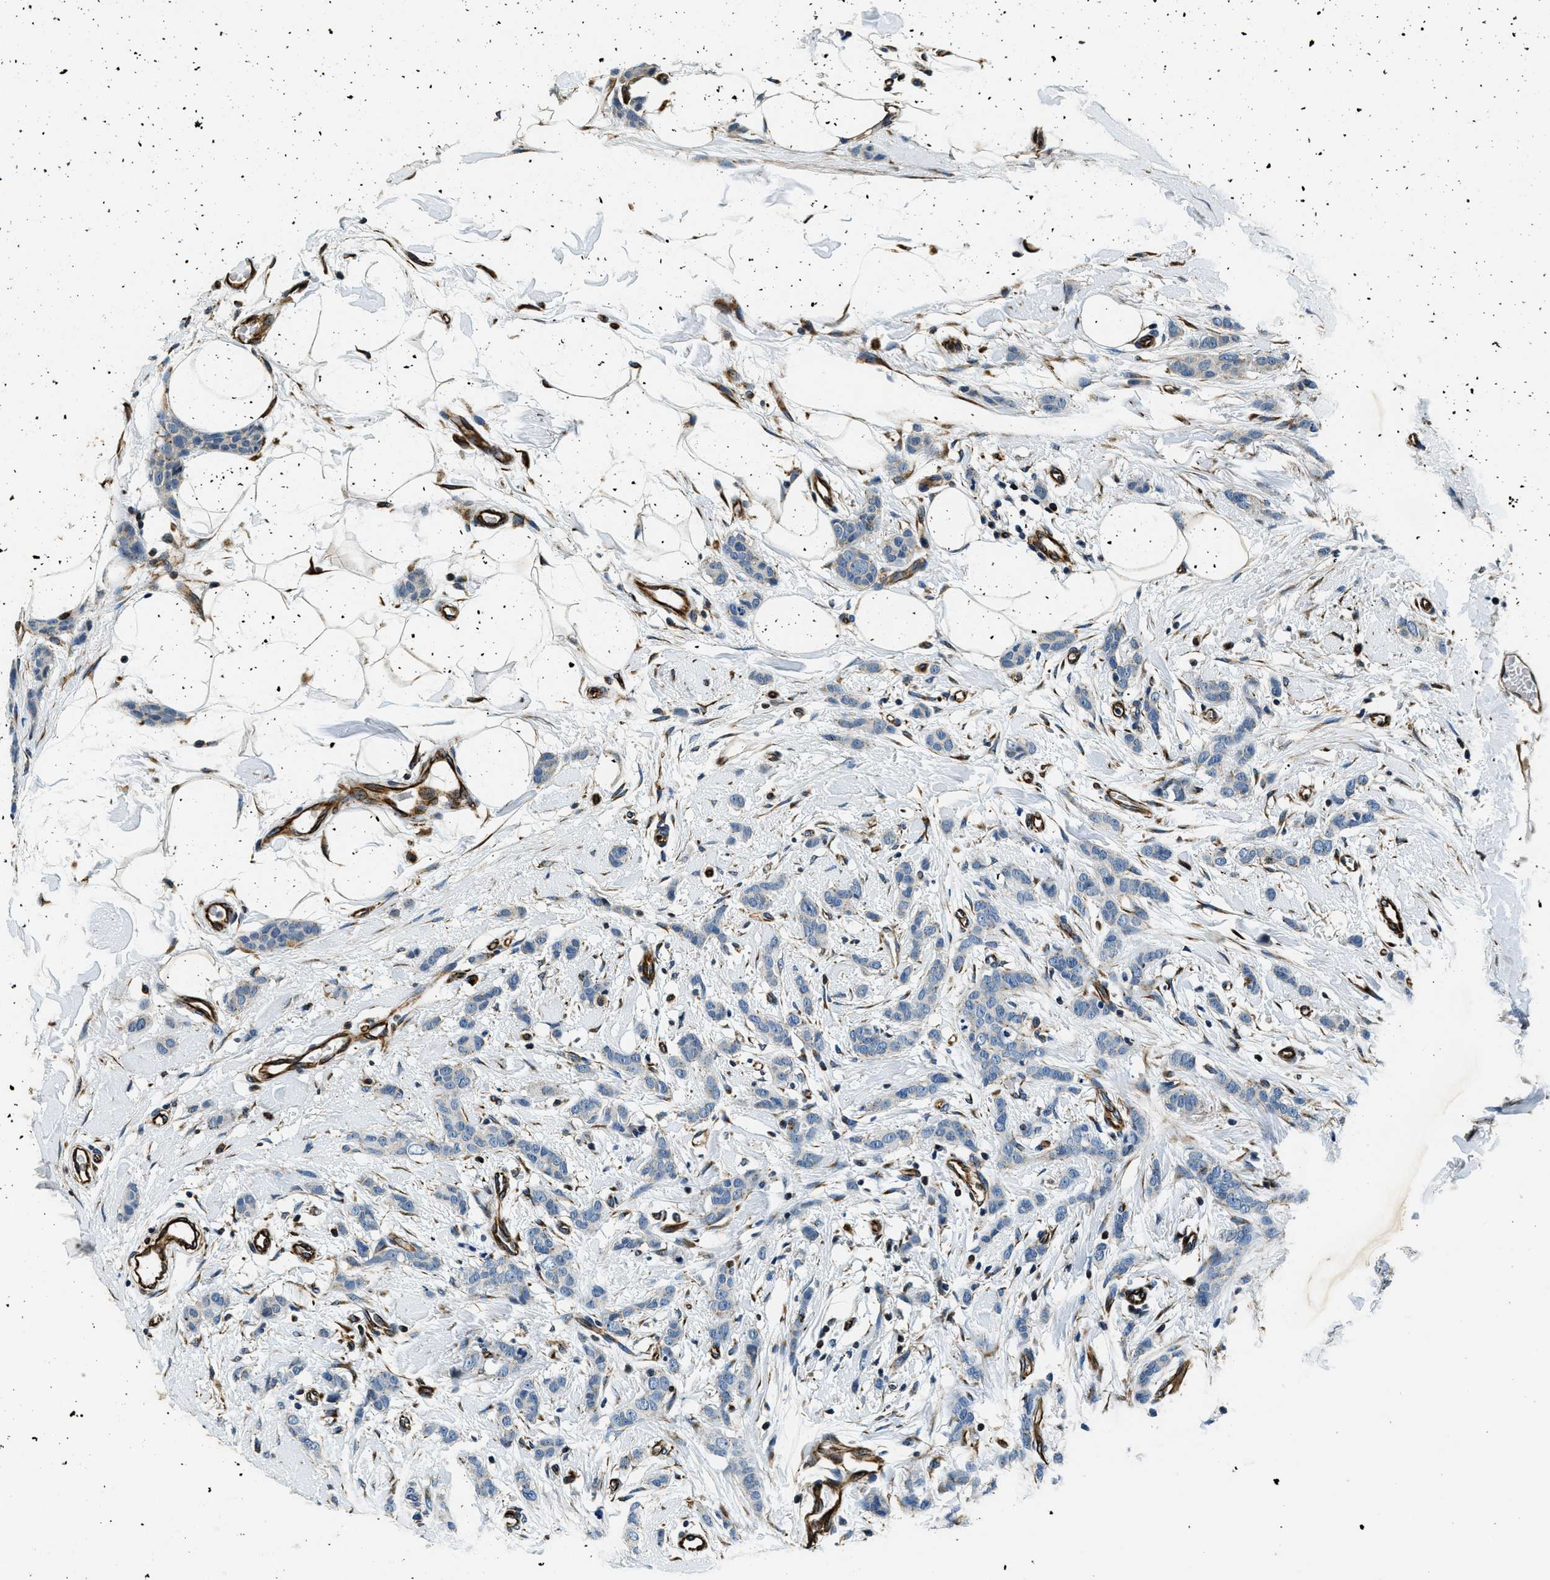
{"staining": {"intensity": "negative", "quantity": "none", "location": "none"}, "tissue": "breast cancer", "cell_type": "Tumor cells", "image_type": "cancer", "snomed": [{"axis": "morphology", "description": "Lobular carcinoma"}, {"axis": "topography", "description": "Skin"}, {"axis": "topography", "description": "Breast"}], "caption": "The histopathology image shows no staining of tumor cells in breast cancer.", "gene": "GNS", "patient": {"sex": "female", "age": 46}}